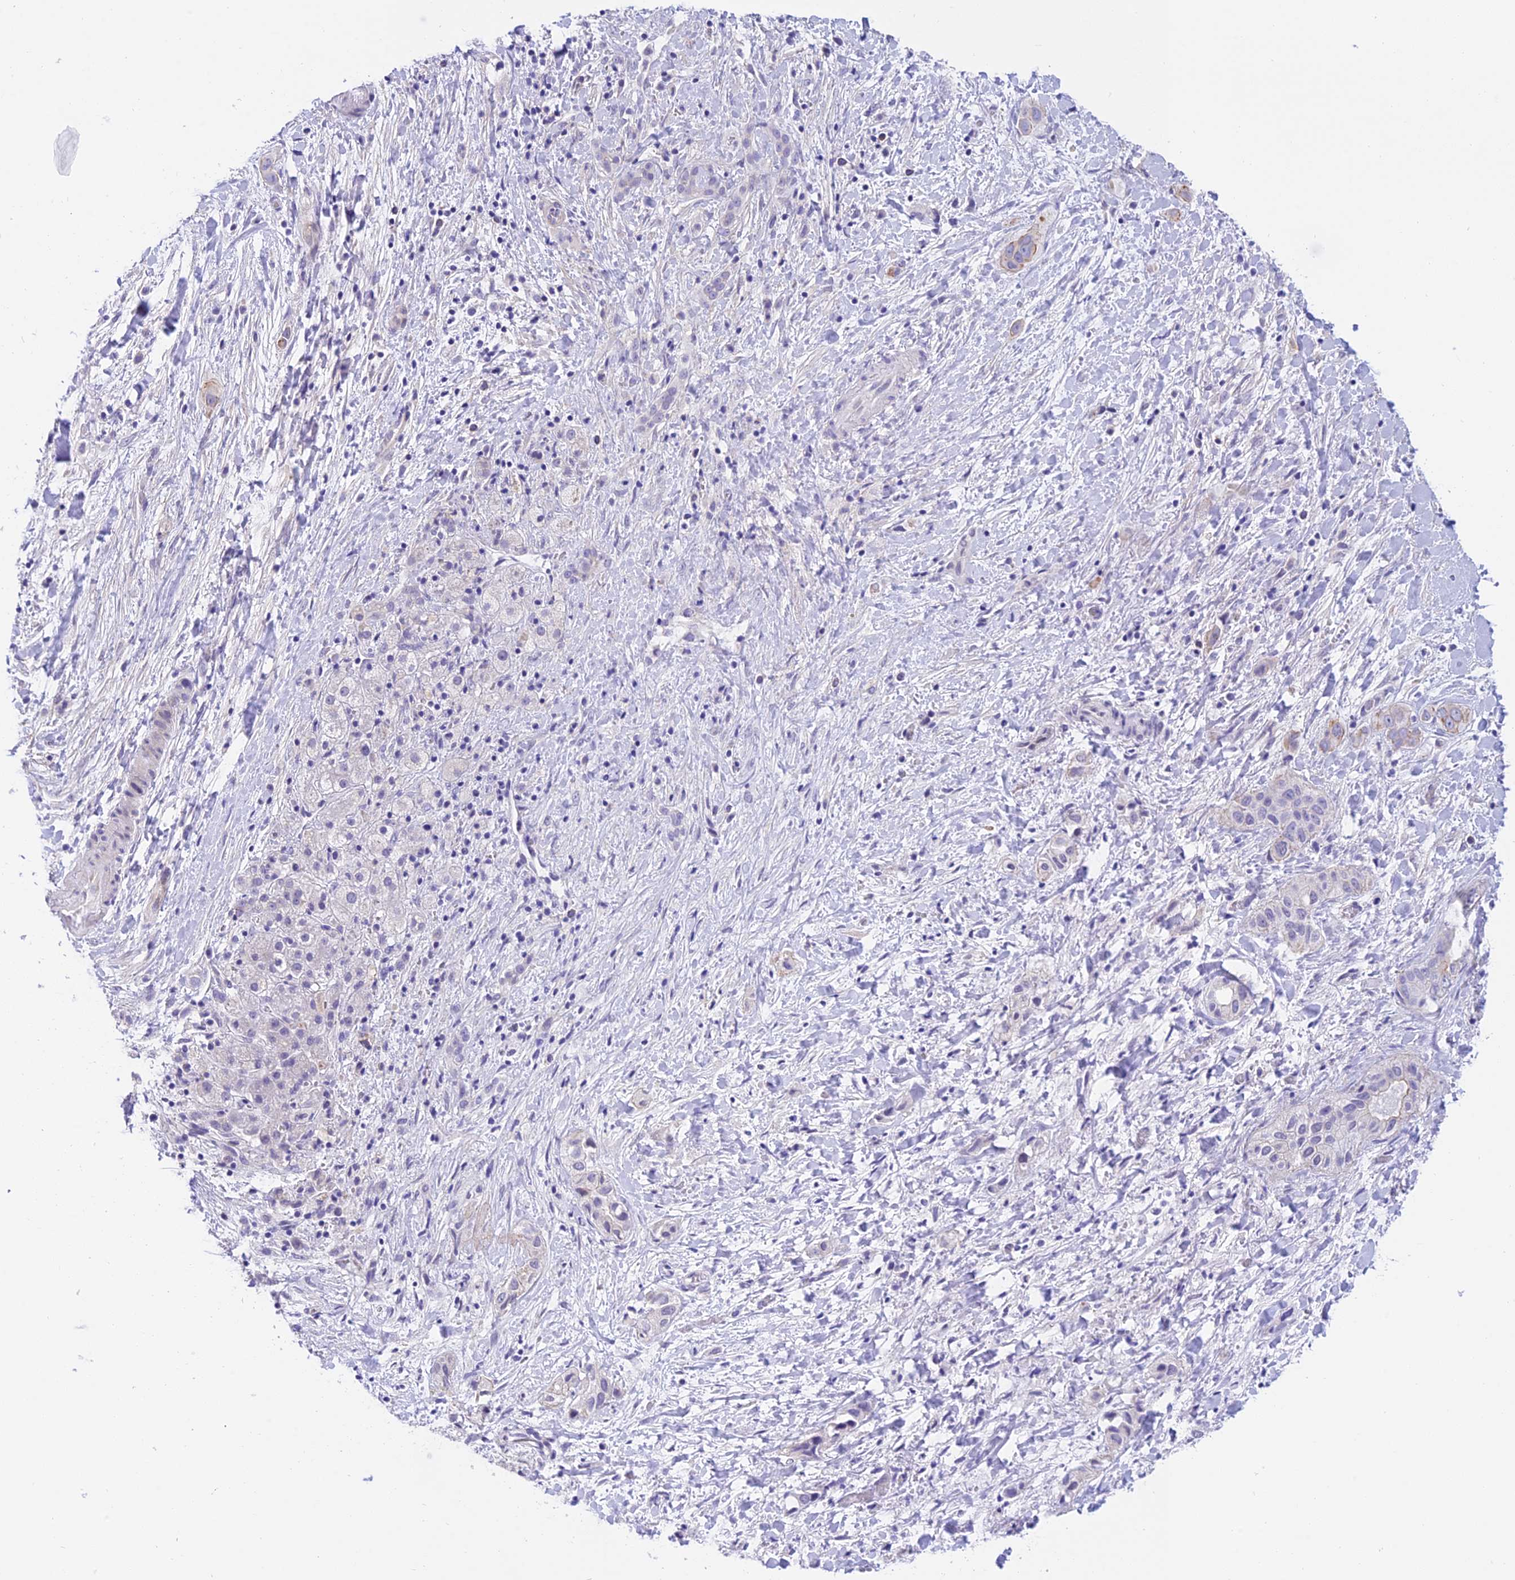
{"staining": {"intensity": "negative", "quantity": "none", "location": "none"}, "tissue": "liver cancer", "cell_type": "Tumor cells", "image_type": "cancer", "snomed": [{"axis": "morphology", "description": "Cholangiocarcinoma"}, {"axis": "topography", "description": "Liver"}], "caption": "Immunohistochemistry (IHC) of human liver cholangiocarcinoma displays no positivity in tumor cells. (DAB (3,3'-diaminobenzidine) IHC visualized using brightfield microscopy, high magnification).", "gene": "C17orf67", "patient": {"sex": "female", "age": 52}}